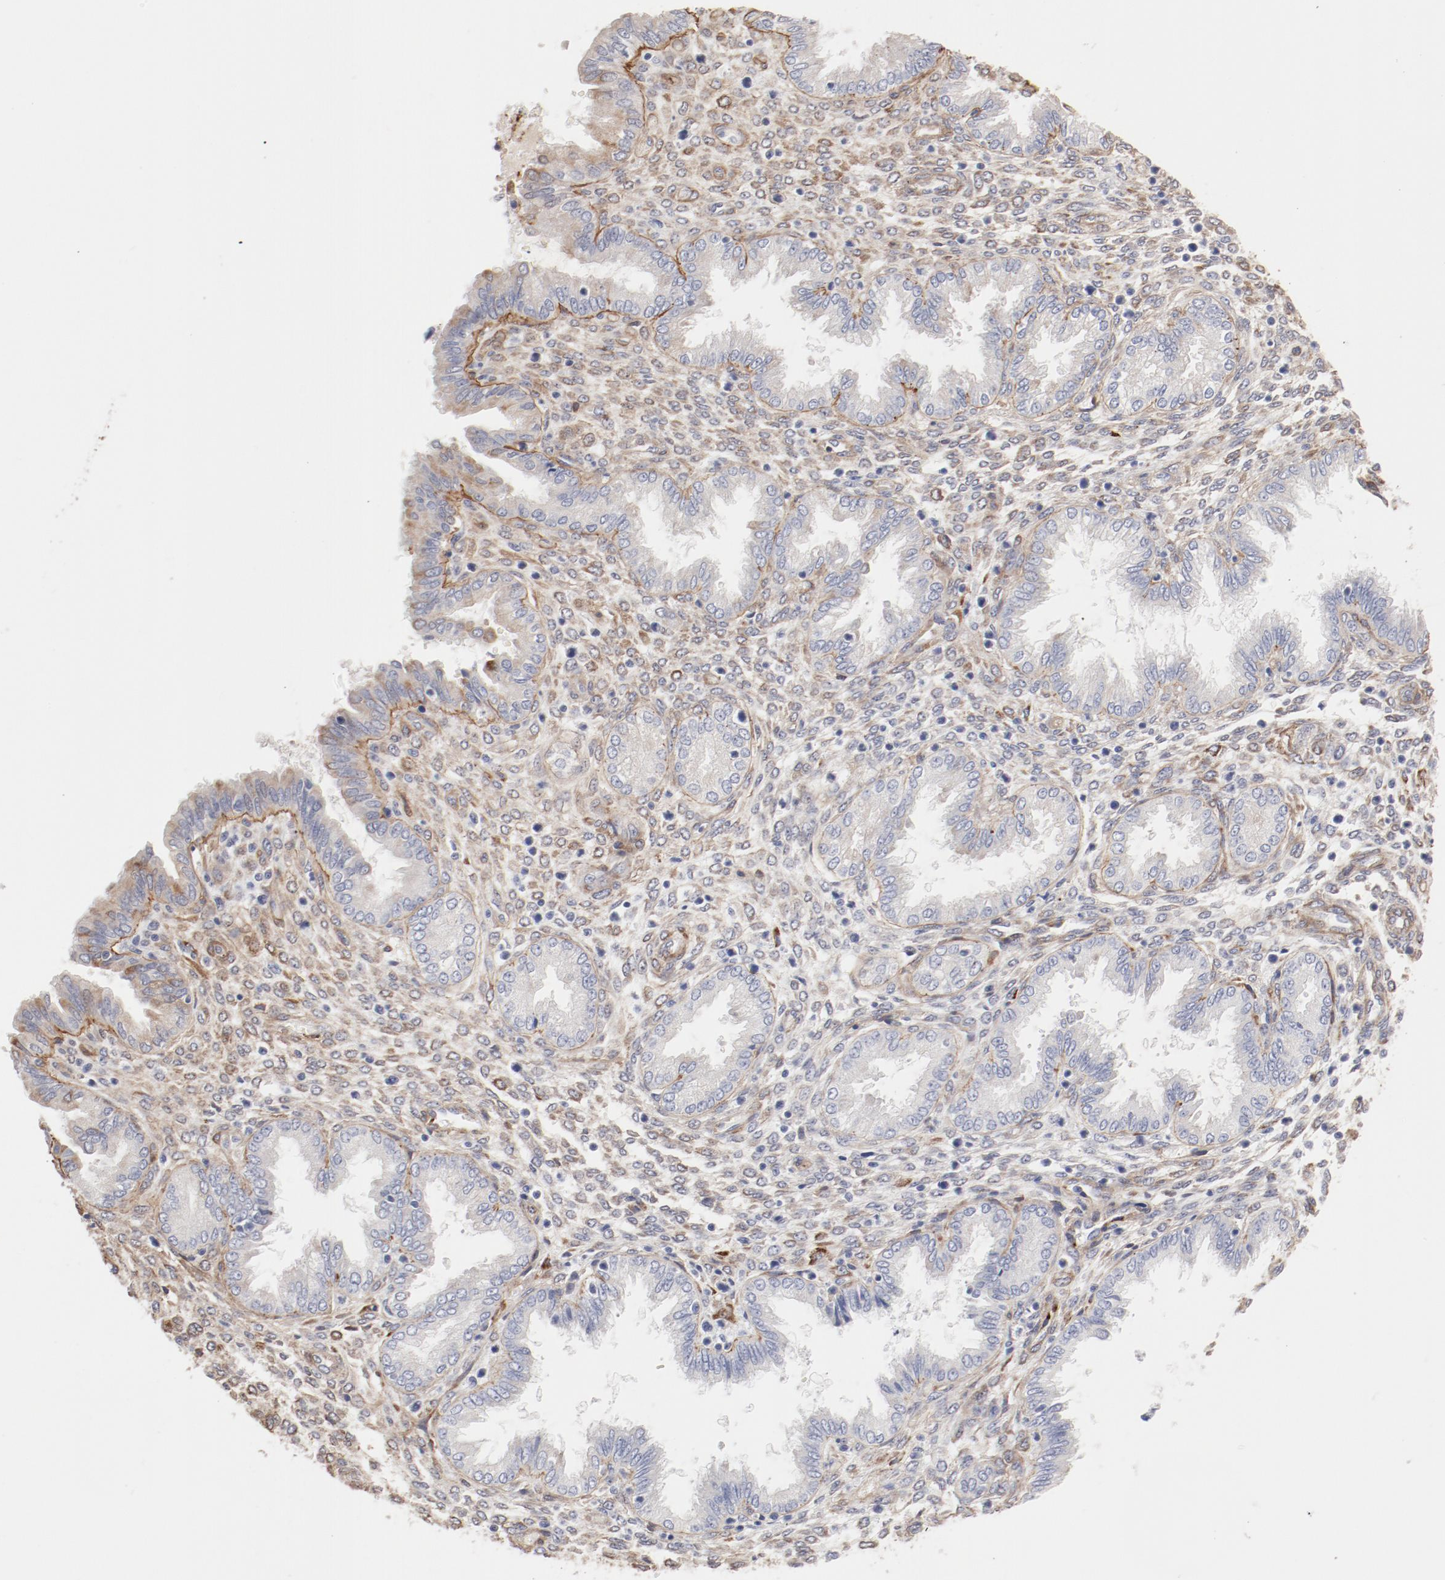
{"staining": {"intensity": "weak", "quantity": "25%-75%", "location": "cytoplasmic/membranous"}, "tissue": "endometrium", "cell_type": "Cells in endometrial stroma", "image_type": "normal", "snomed": [{"axis": "morphology", "description": "Normal tissue, NOS"}, {"axis": "topography", "description": "Endometrium"}], "caption": "Protein staining exhibits weak cytoplasmic/membranous staining in approximately 25%-75% of cells in endometrial stroma in benign endometrium.", "gene": "MAGED4B", "patient": {"sex": "female", "age": 33}}